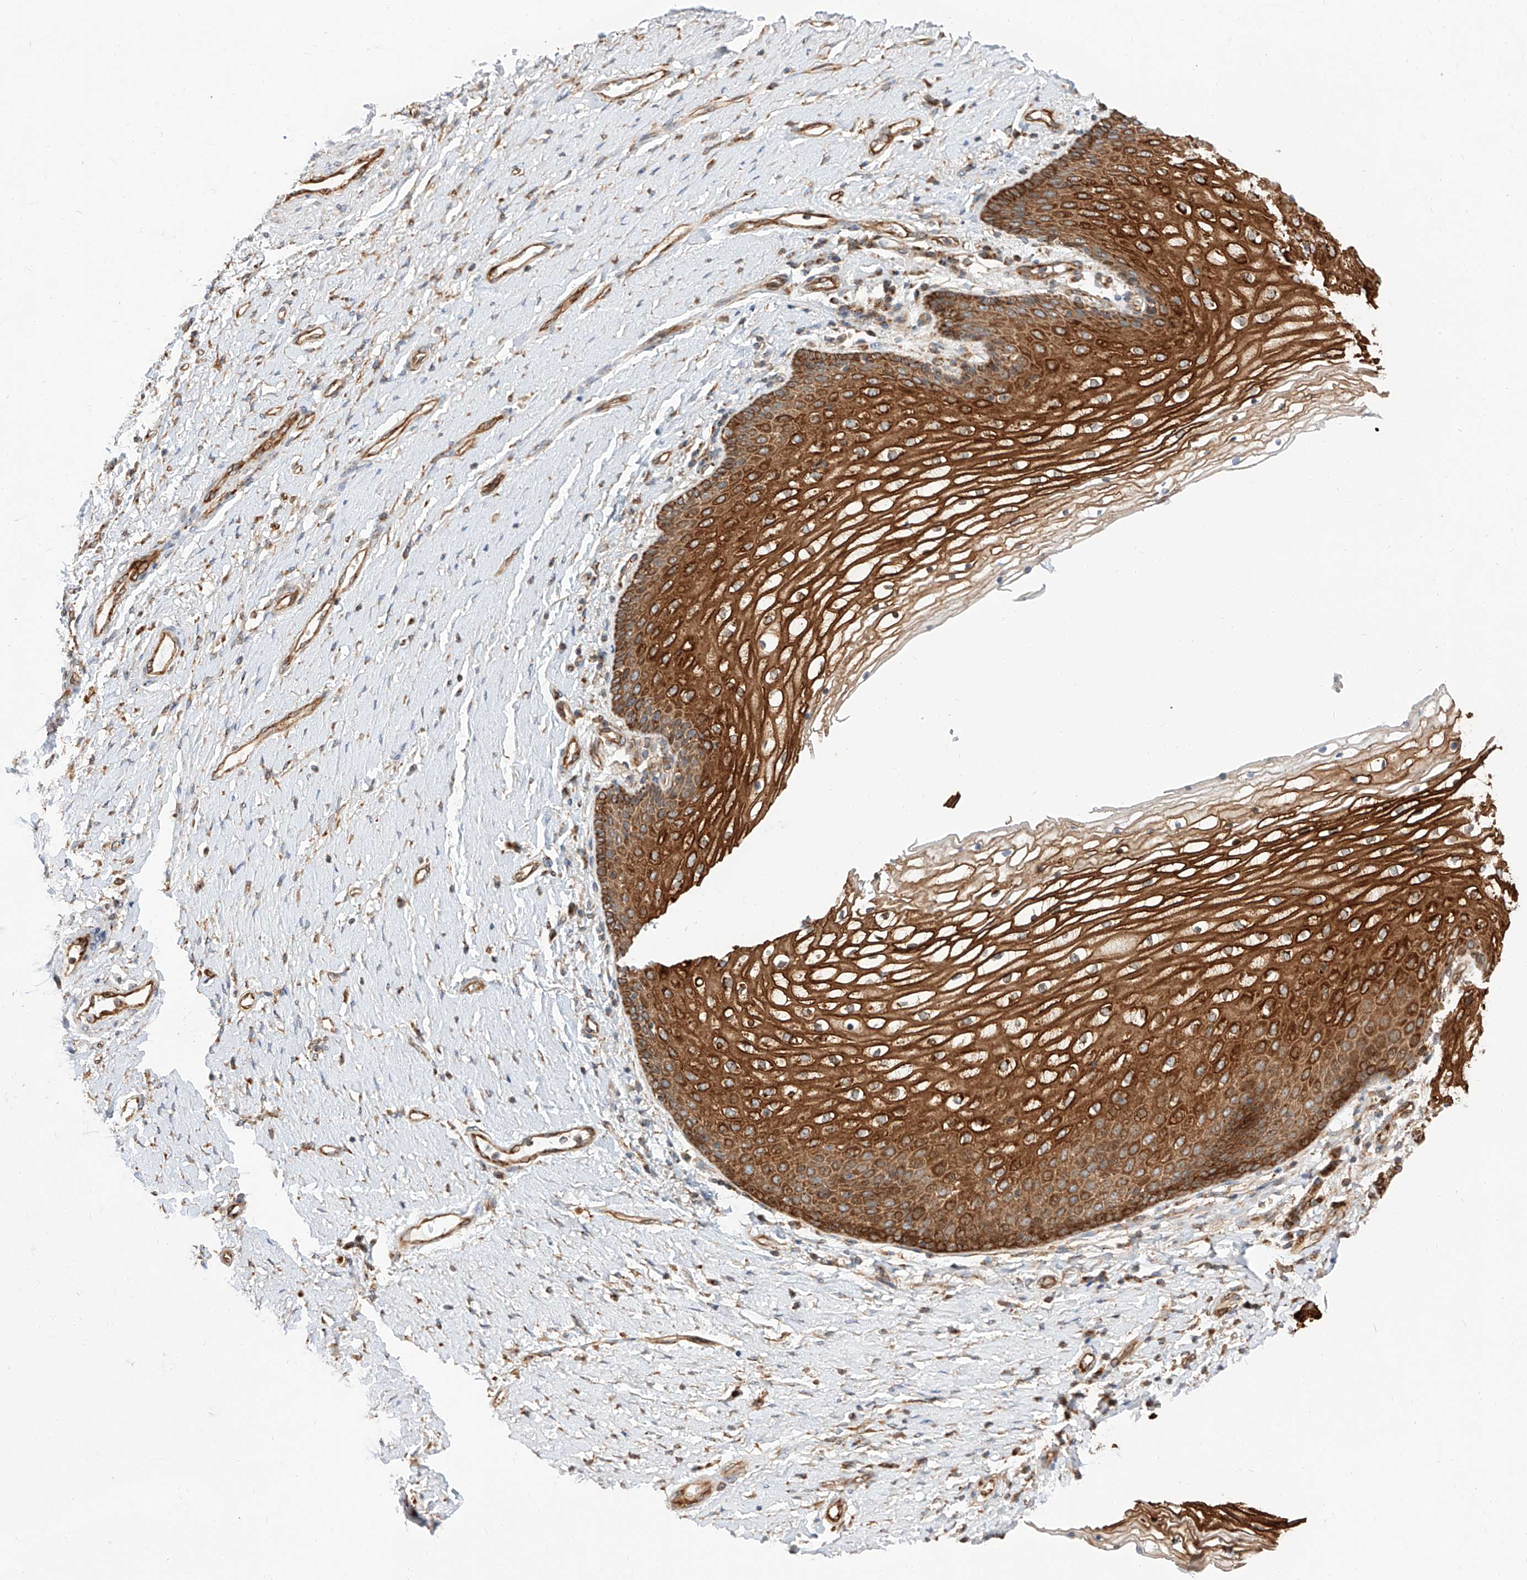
{"staining": {"intensity": "strong", "quantity": ">75%", "location": "cytoplasmic/membranous"}, "tissue": "vagina", "cell_type": "Squamous epithelial cells", "image_type": "normal", "snomed": [{"axis": "morphology", "description": "Normal tissue, NOS"}, {"axis": "topography", "description": "Vagina"}], "caption": "Strong cytoplasmic/membranous expression is present in about >75% of squamous epithelial cells in unremarkable vagina.", "gene": "ISCA2", "patient": {"sex": "female", "age": 60}}